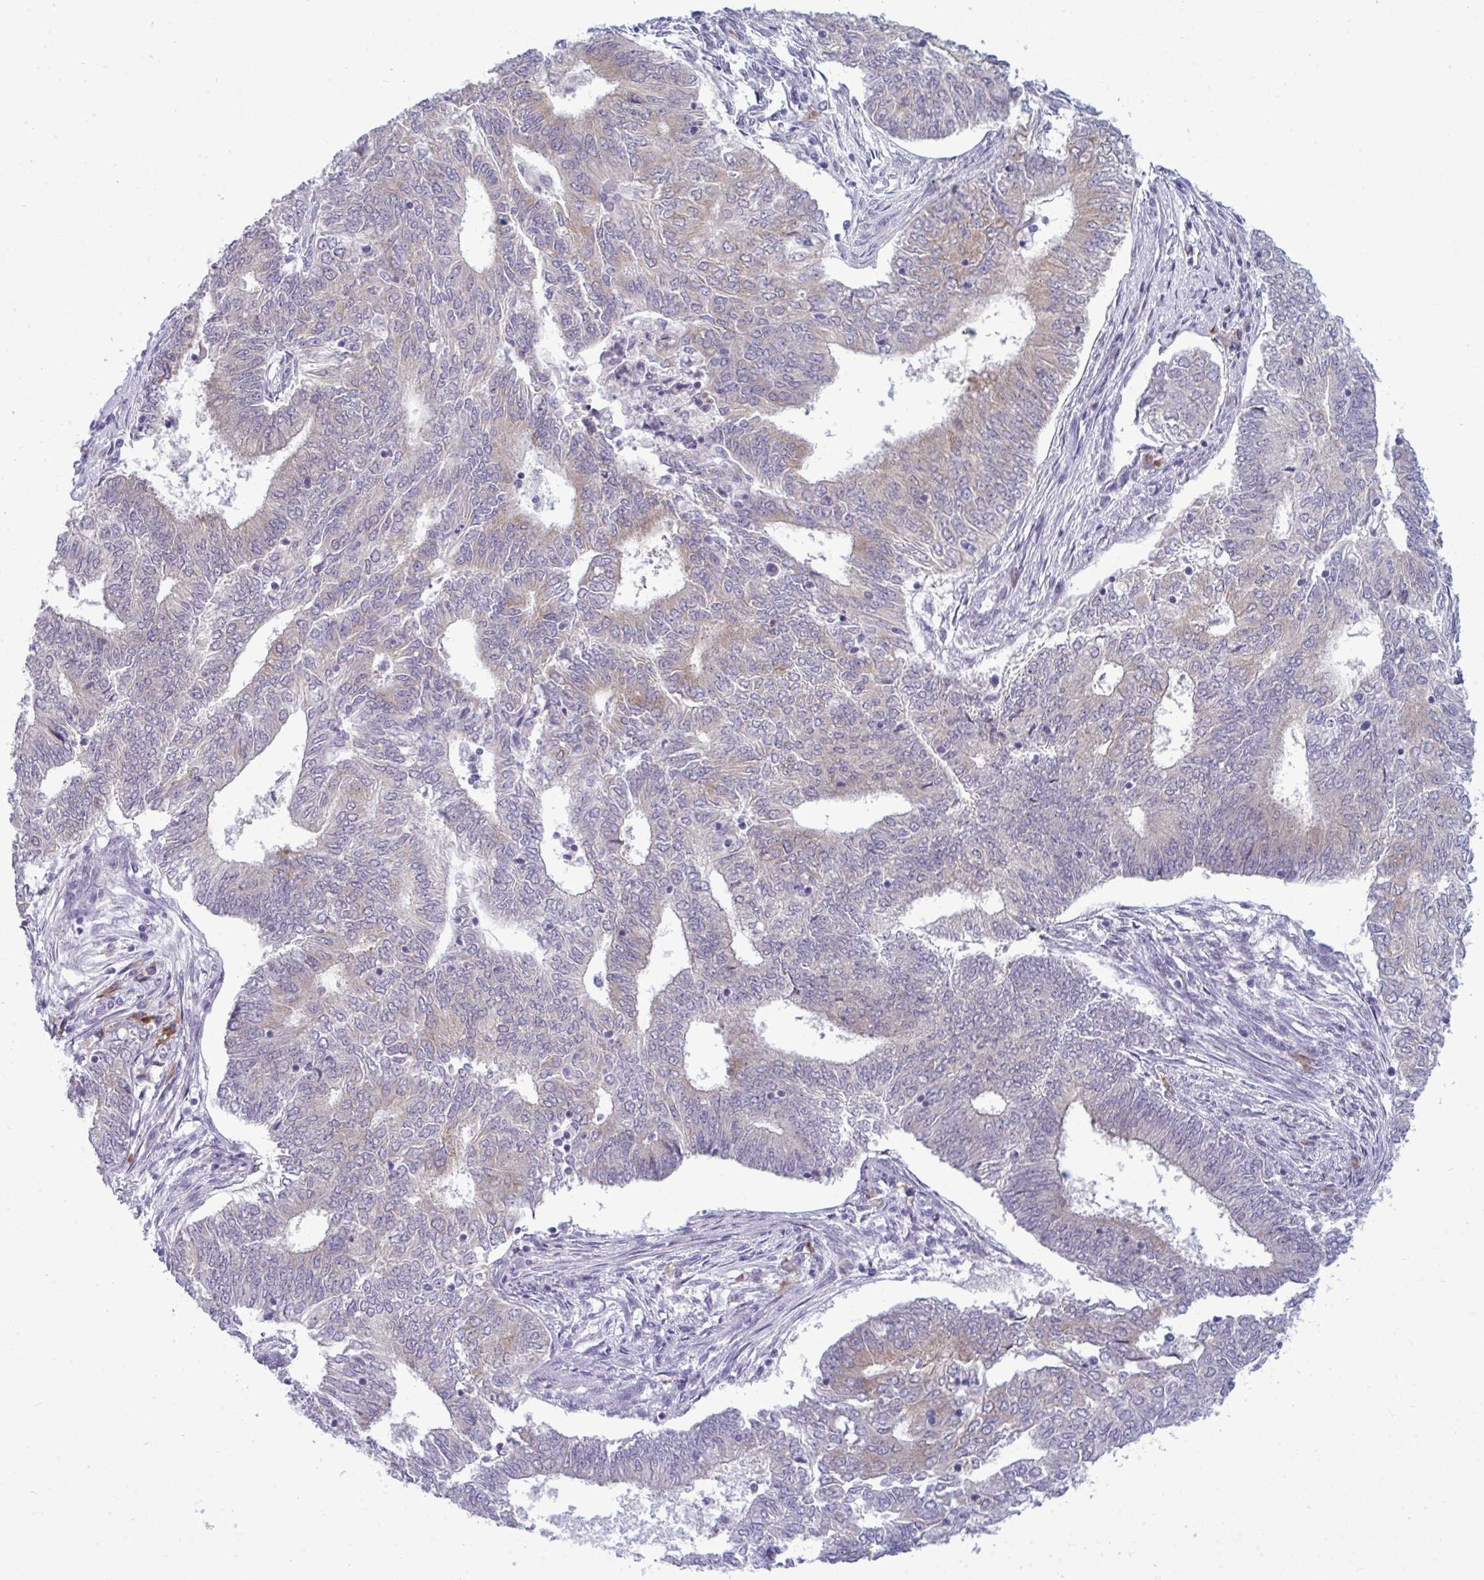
{"staining": {"intensity": "weak", "quantity": "25%-75%", "location": "cytoplasmic/membranous"}, "tissue": "endometrial cancer", "cell_type": "Tumor cells", "image_type": "cancer", "snomed": [{"axis": "morphology", "description": "Adenocarcinoma, NOS"}, {"axis": "topography", "description": "Endometrium"}], "caption": "Endometrial cancer (adenocarcinoma) stained with a protein marker exhibits weak staining in tumor cells.", "gene": "TAB1", "patient": {"sex": "female", "age": 62}}